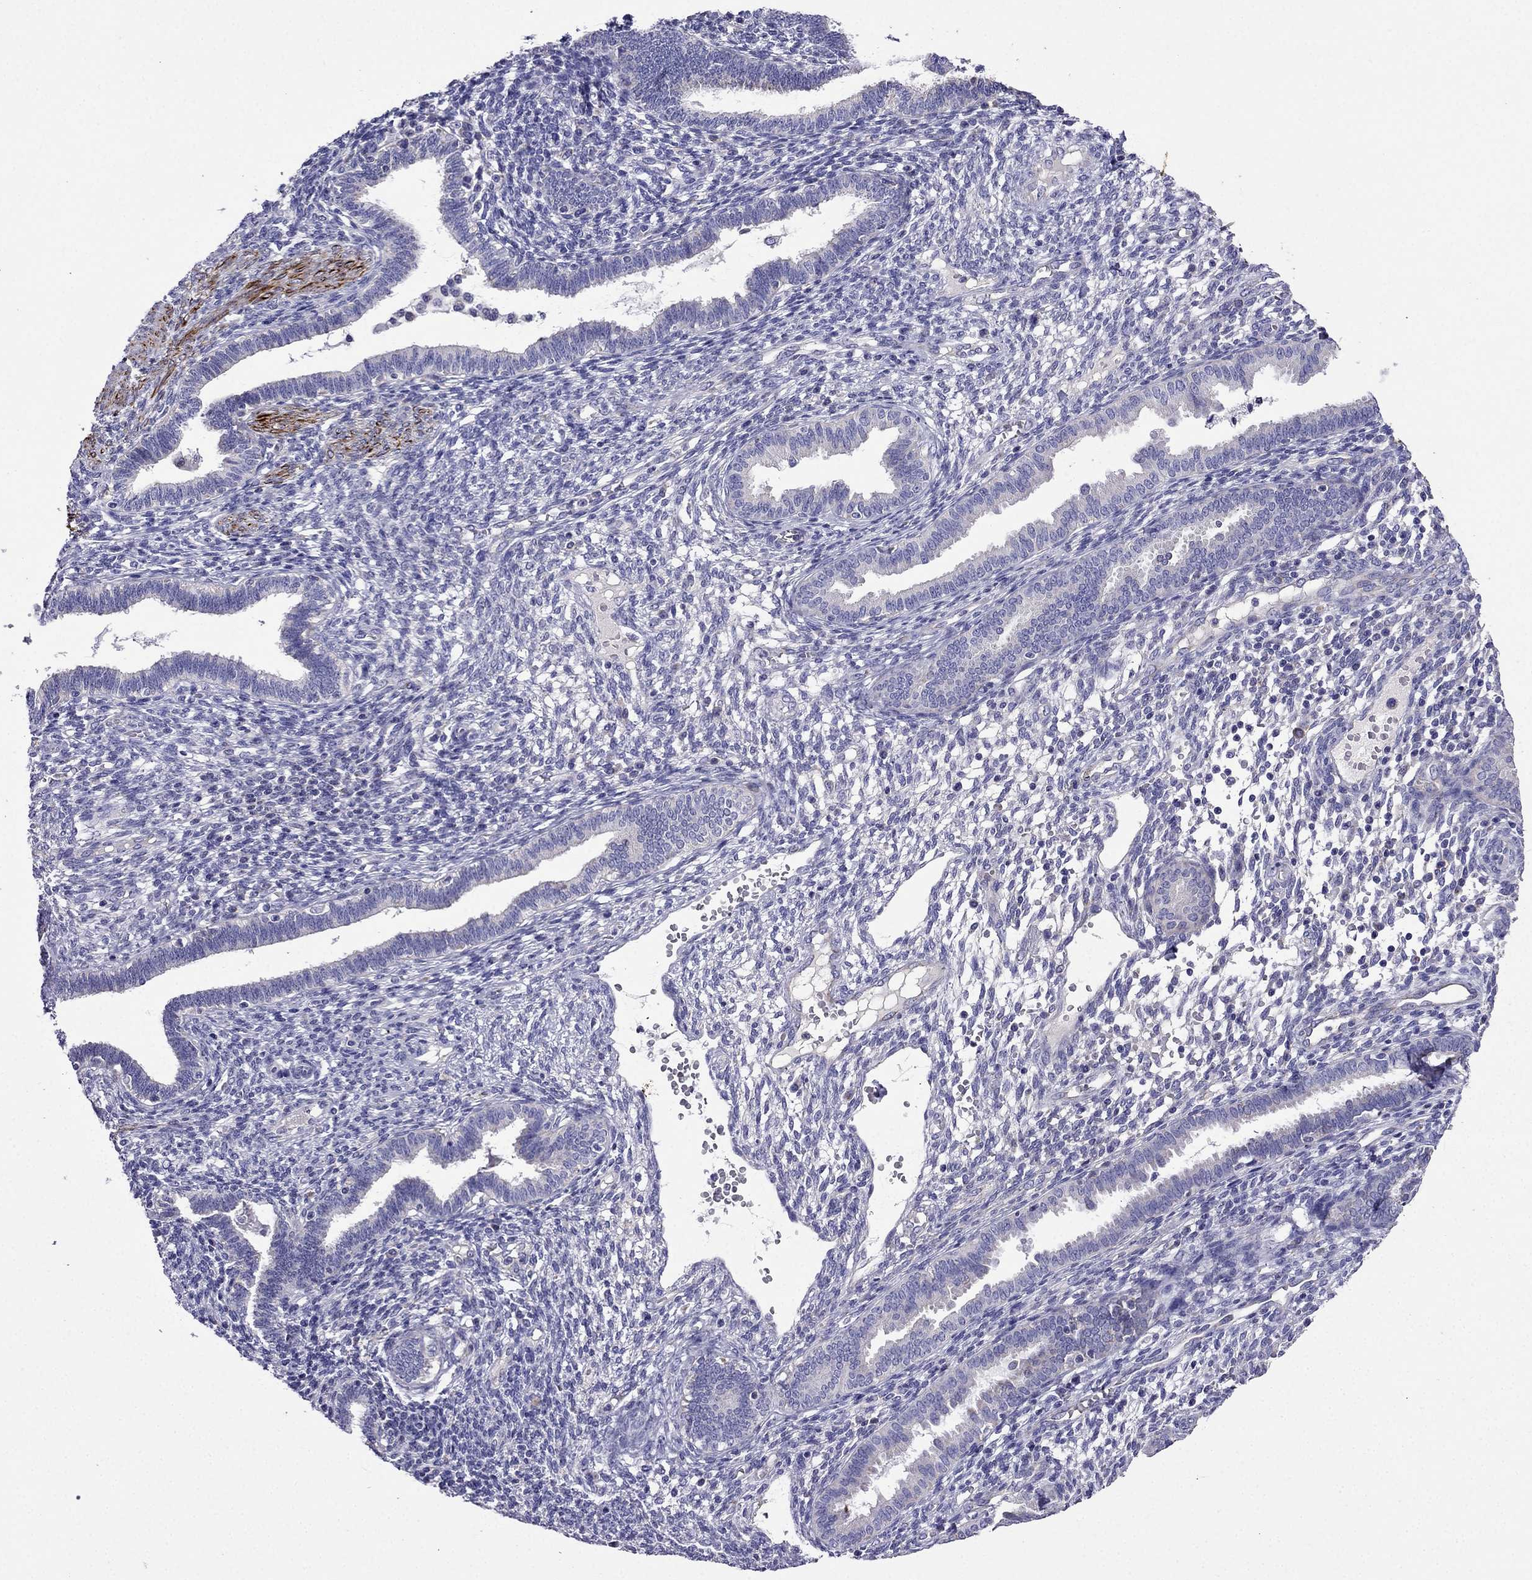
{"staining": {"intensity": "negative", "quantity": "none", "location": "none"}, "tissue": "endometrium", "cell_type": "Cells in endometrial stroma", "image_type": "normal", "snomed": [{"axis": "morphology", "description": "Normal tissue, NOS"}, {"axis": "topography", "description": "Endometrium"}], "caption": "Immunohistochemistry photomicrograph of unremarkable human endometrium stained for a protein (brown), which reveals no positivity in cells in endometrial stroma. (DAB (3,3'-diaminobenzidine) IHC, high magnification).", "gene": "DSC1", "patient": {"sex": "female", "age": 42}}